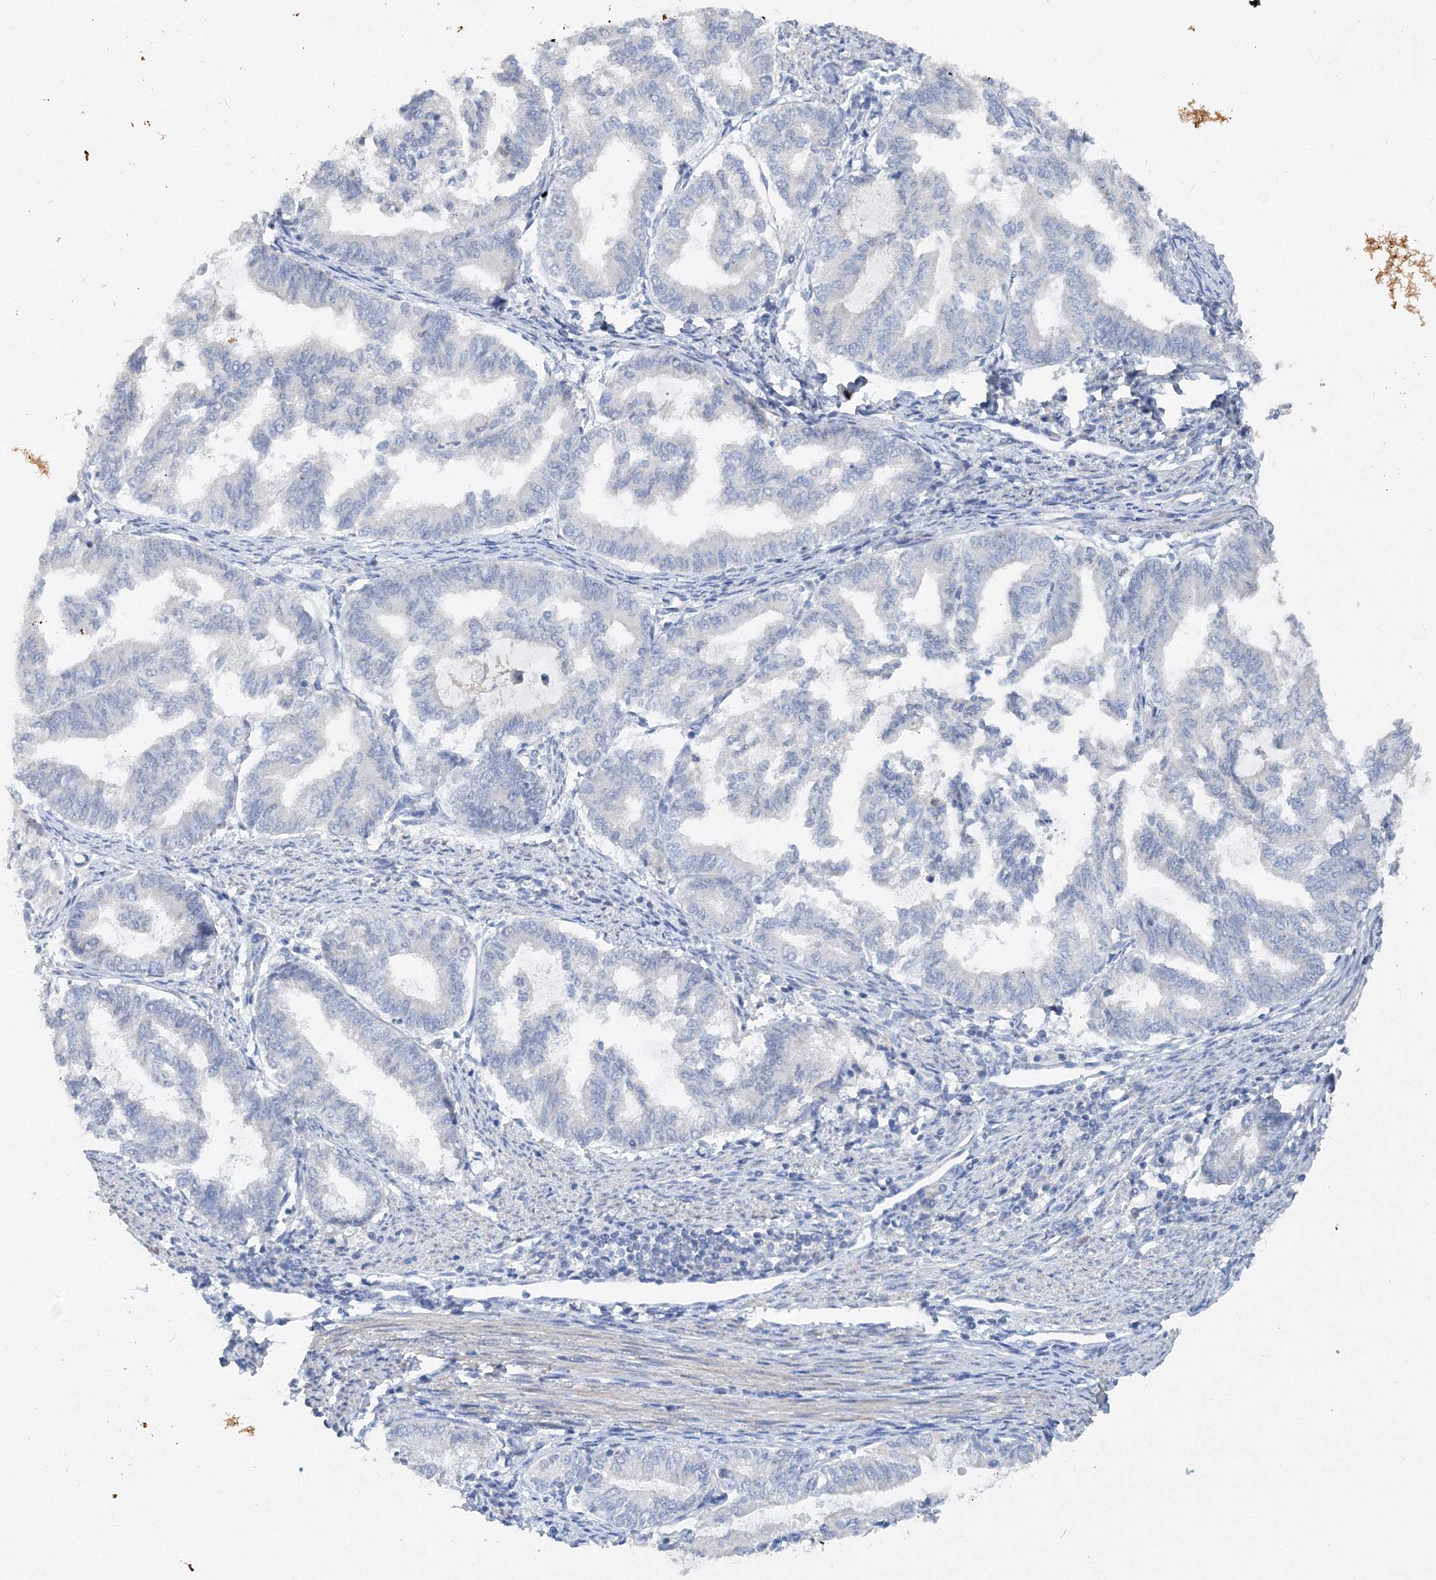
{"staining": {"intensity": "negative", "quantity": "none", "location": "none"}, "tissue": "endometrial cancer", "cell_type": "Tumor cells", "image_type": "cancer", "snomed": [{"axis": "morphology", "description": "Adenocarcinoma, NOS"}, {"axis": "topography", "description": "Endometrium"}], "caption": "Image shows no significant protein staining in tumor cells of adenocarcinoma (endometrial).", "gene": "OSBPL6", "patient": {"sex": "female", "age": 79}}